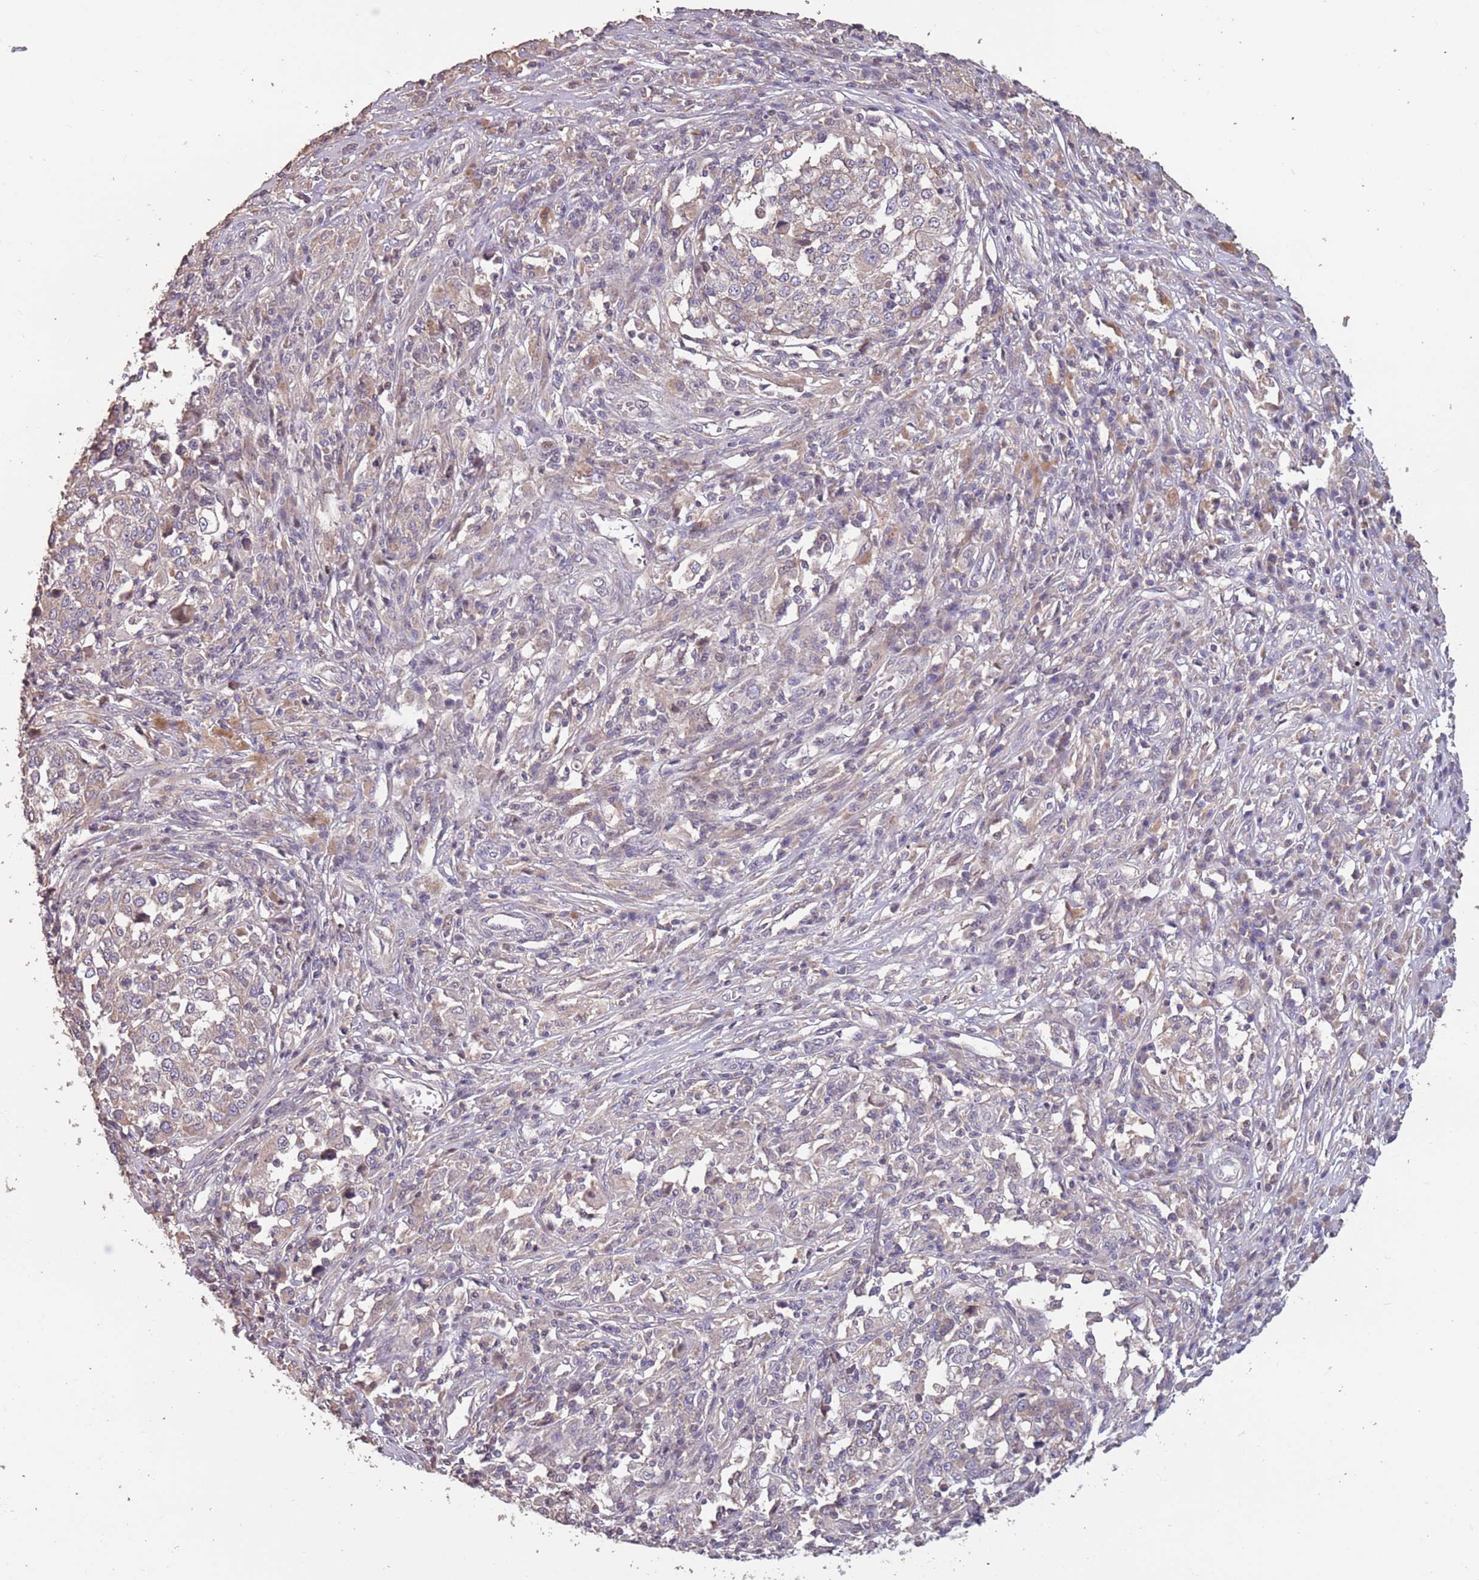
{"staining": {"intensity": "weak", "quantity": "<25%", "location": "cytoplasmic/membranous"}, "tissue": "melanoma", "cell_type": "Tumor cells", "image_type": "cancer", "snomed": [{"axis": "morphology", "description": "Malignant melanoma, Metastatic site"}, {"axis": "topography", "description": "Lymph node"}], "caption": "The histopathology image exhibits no significant positivity in tumor cells of malignant melanoma (metastatic site). (DAB (3,3'-diaminobenzidine) immunohistochemistry (IHC) visualized using brightfield microscopy, high magnification).", "gene": "MBD3L1", "patient": {"sex": "male", "age": 44}}